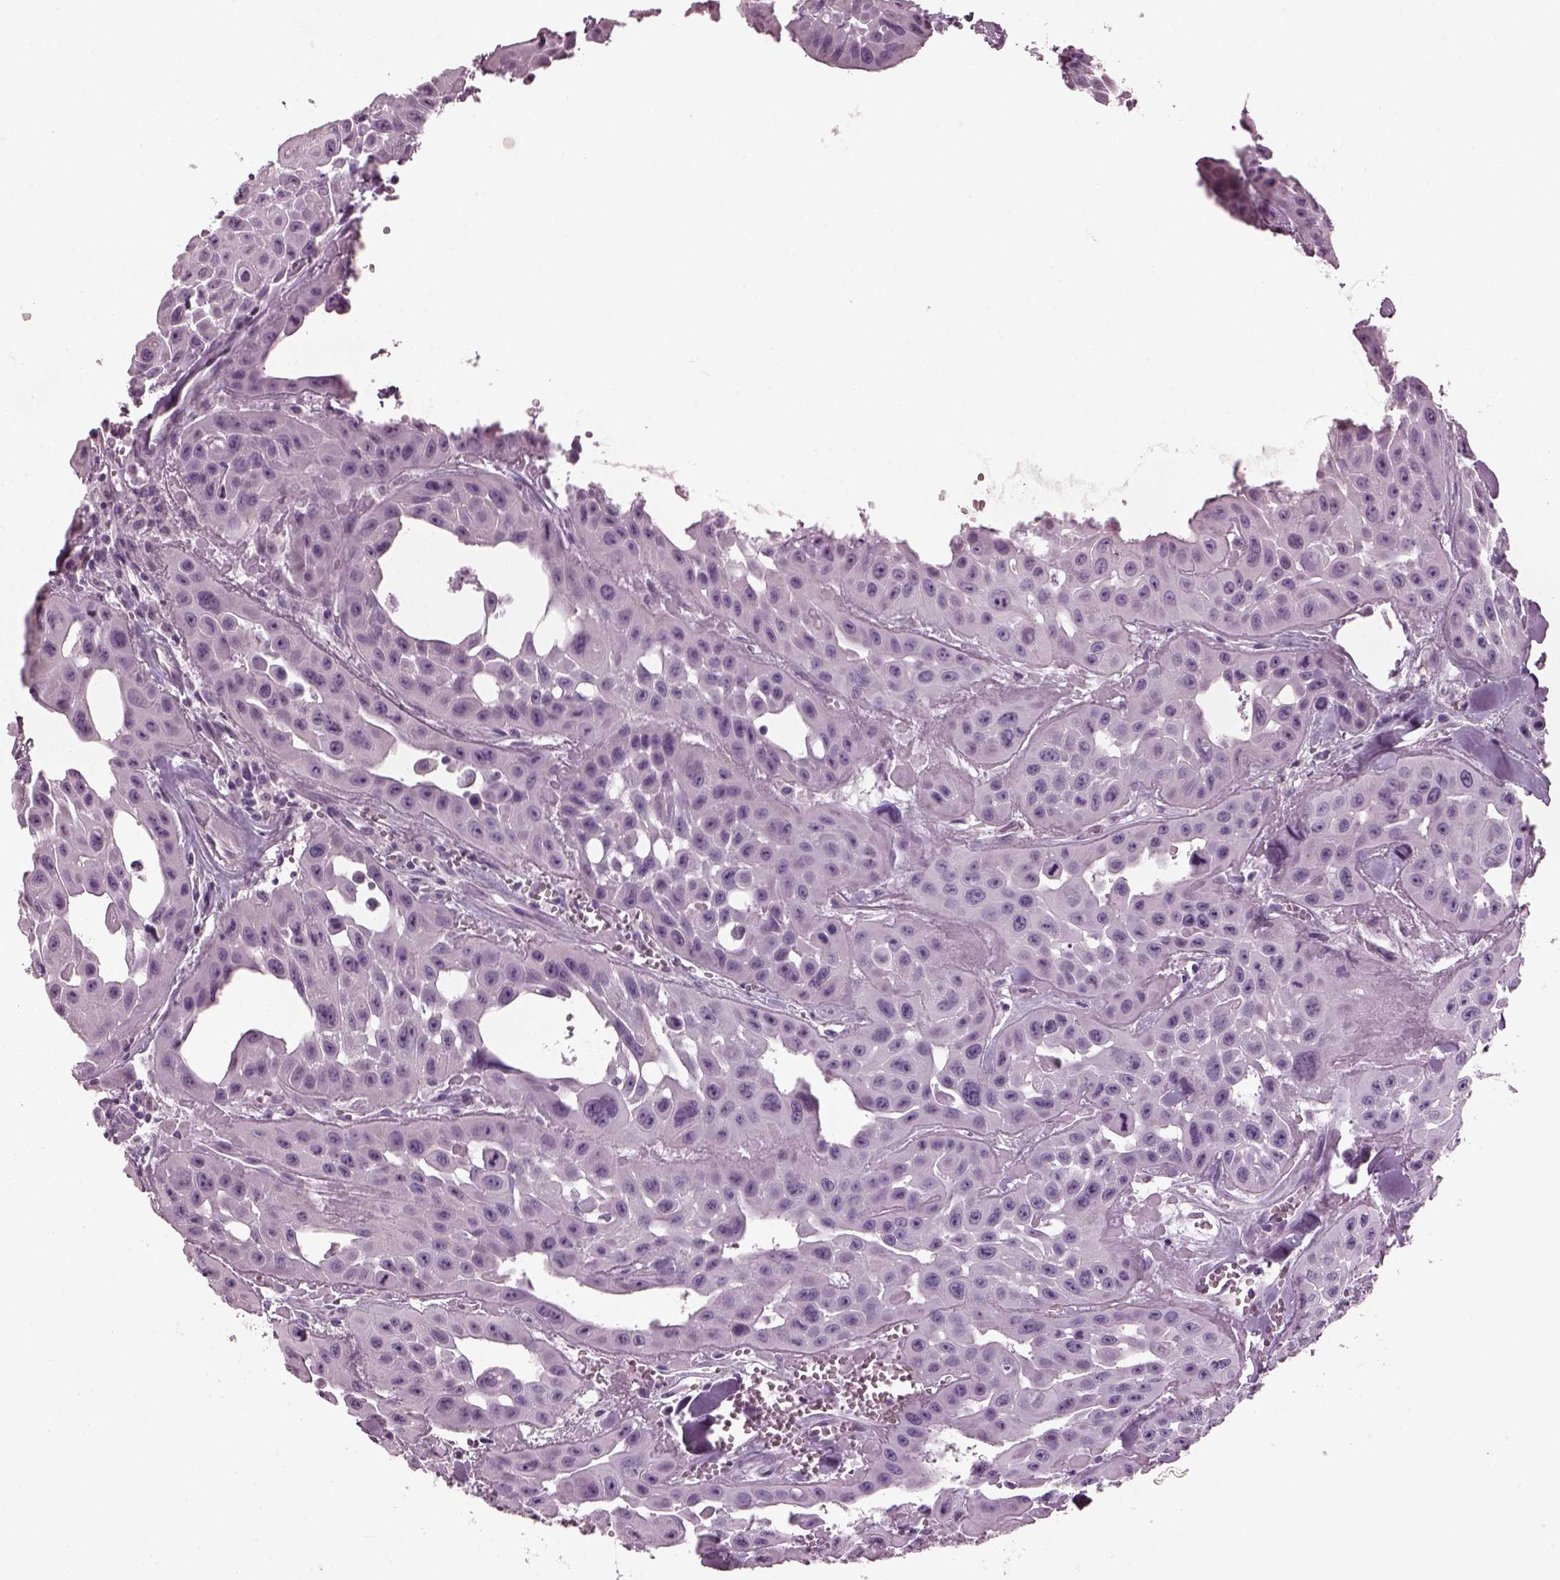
{"staining": {"intensity": "negative", "quantity": "none", "location": "none"}, "tissue": "head and neck cancer", "cell_type": "Tumor cells", "image_type": "cancer", "snomed": [{"axis": "morphology", "description": "Adenocarcinoma, NOS"}, {"axis": "topography", "description": "Head-Neck"}], "caption": "DAB (3,3'-diaminobenzidine) immunohistochemical staining of adenocarcinoma (head and neck) shows no significant expression in tumor cells.", "gene": "PDC", "patient": {"sex": "male", "age": 73}}